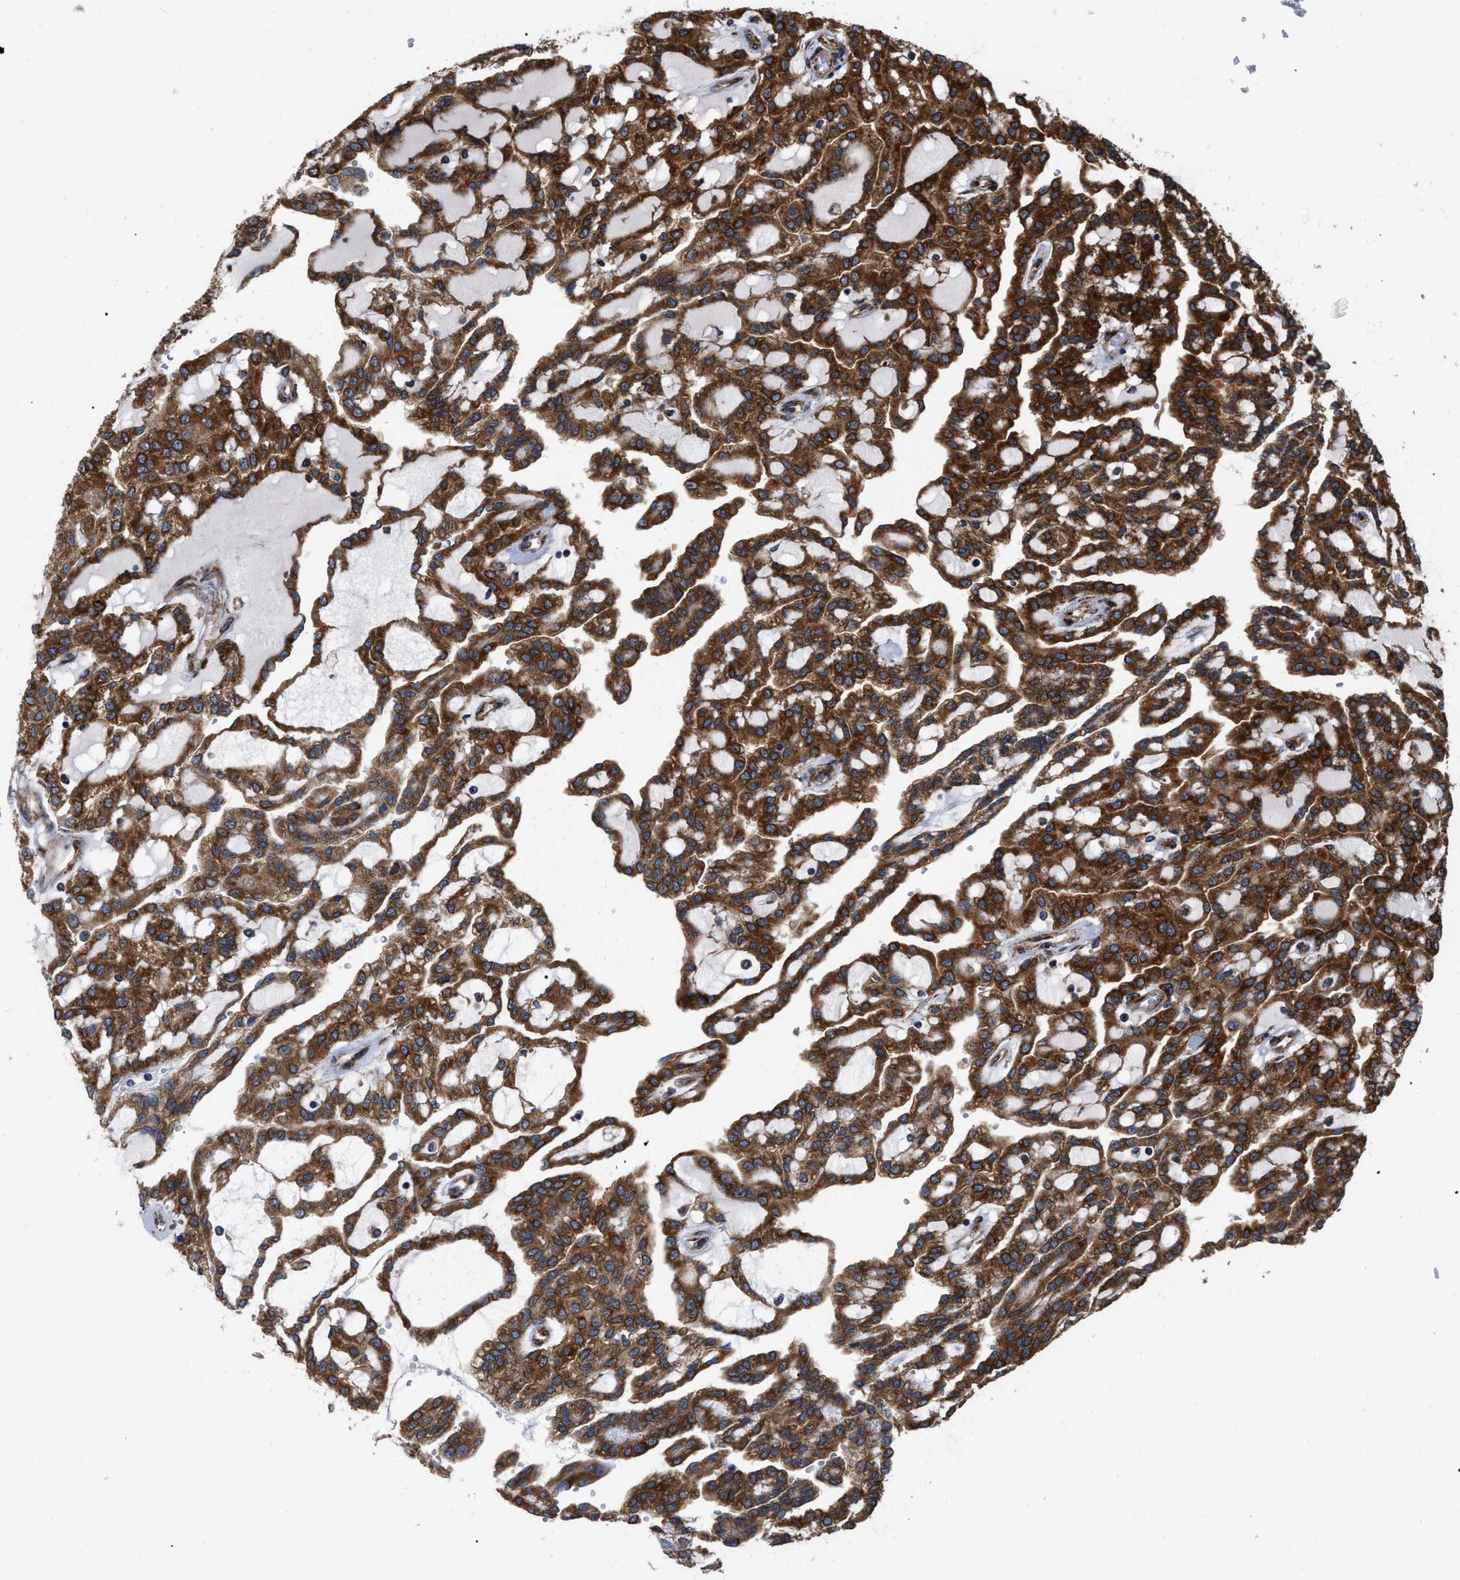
{"staining": {"intensity": "strong", "quantity": ">75%", "location": "cytoplasmic/membranous"}, "tissue": "renal cancer", "cell_type": "Tumor cells", "image_type": "cancer", "snomed": [{"axis": "morphology", "description": "Adenocarcinoma, NOS"}, {"axis": "topography", "description": "Kidney"}], "caption": "Renal adenocarcinoma stained with a protein marker reveals strong staining in tumor cells.", "gene": "FAM120A", "patient": {"sex": "male", "age": 63}}